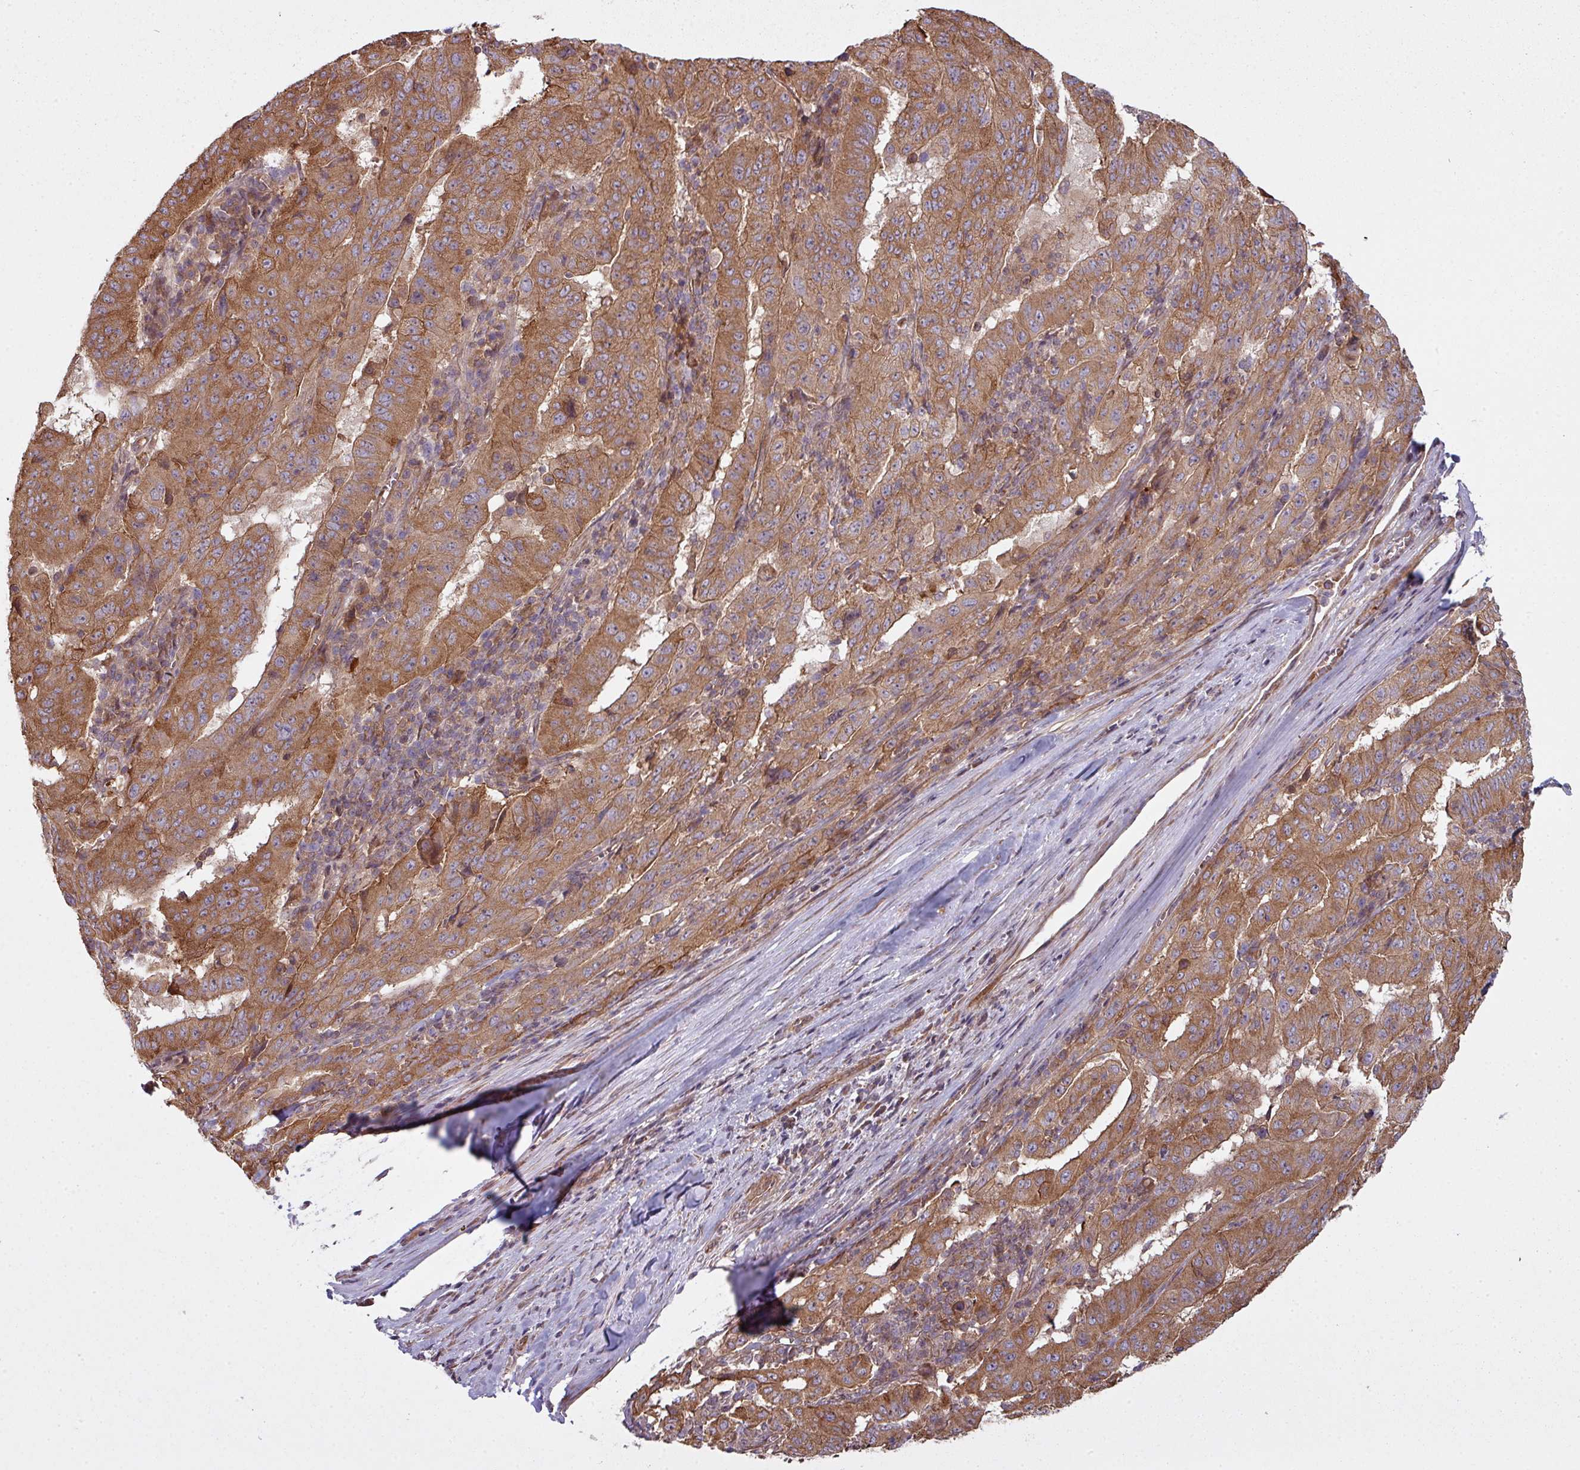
{"staining": {"intensity": "strong", "quantity": ">75%", "location": "cytoplasmic/membranous"}, "tissue": "pancreatic cancer", "cell_type": "Tumor cells", "image_type": "cancer", "snomed": [{"axis": "morphology", "description": "Adenocarcinoma, NOS"}, {"axis": "topography", "description": "Pancreas"}], "caption": "The image shows a brown stain indicating the presence of a protein in the cytoplasmic/membranous of tumor cells in adenocarcinoma (pancreatic). Ihc stains the protein in brown and the nuclei are stained blue.", "gene": "SNRNP25", "patient": {"sex": "male", "age": 63}}